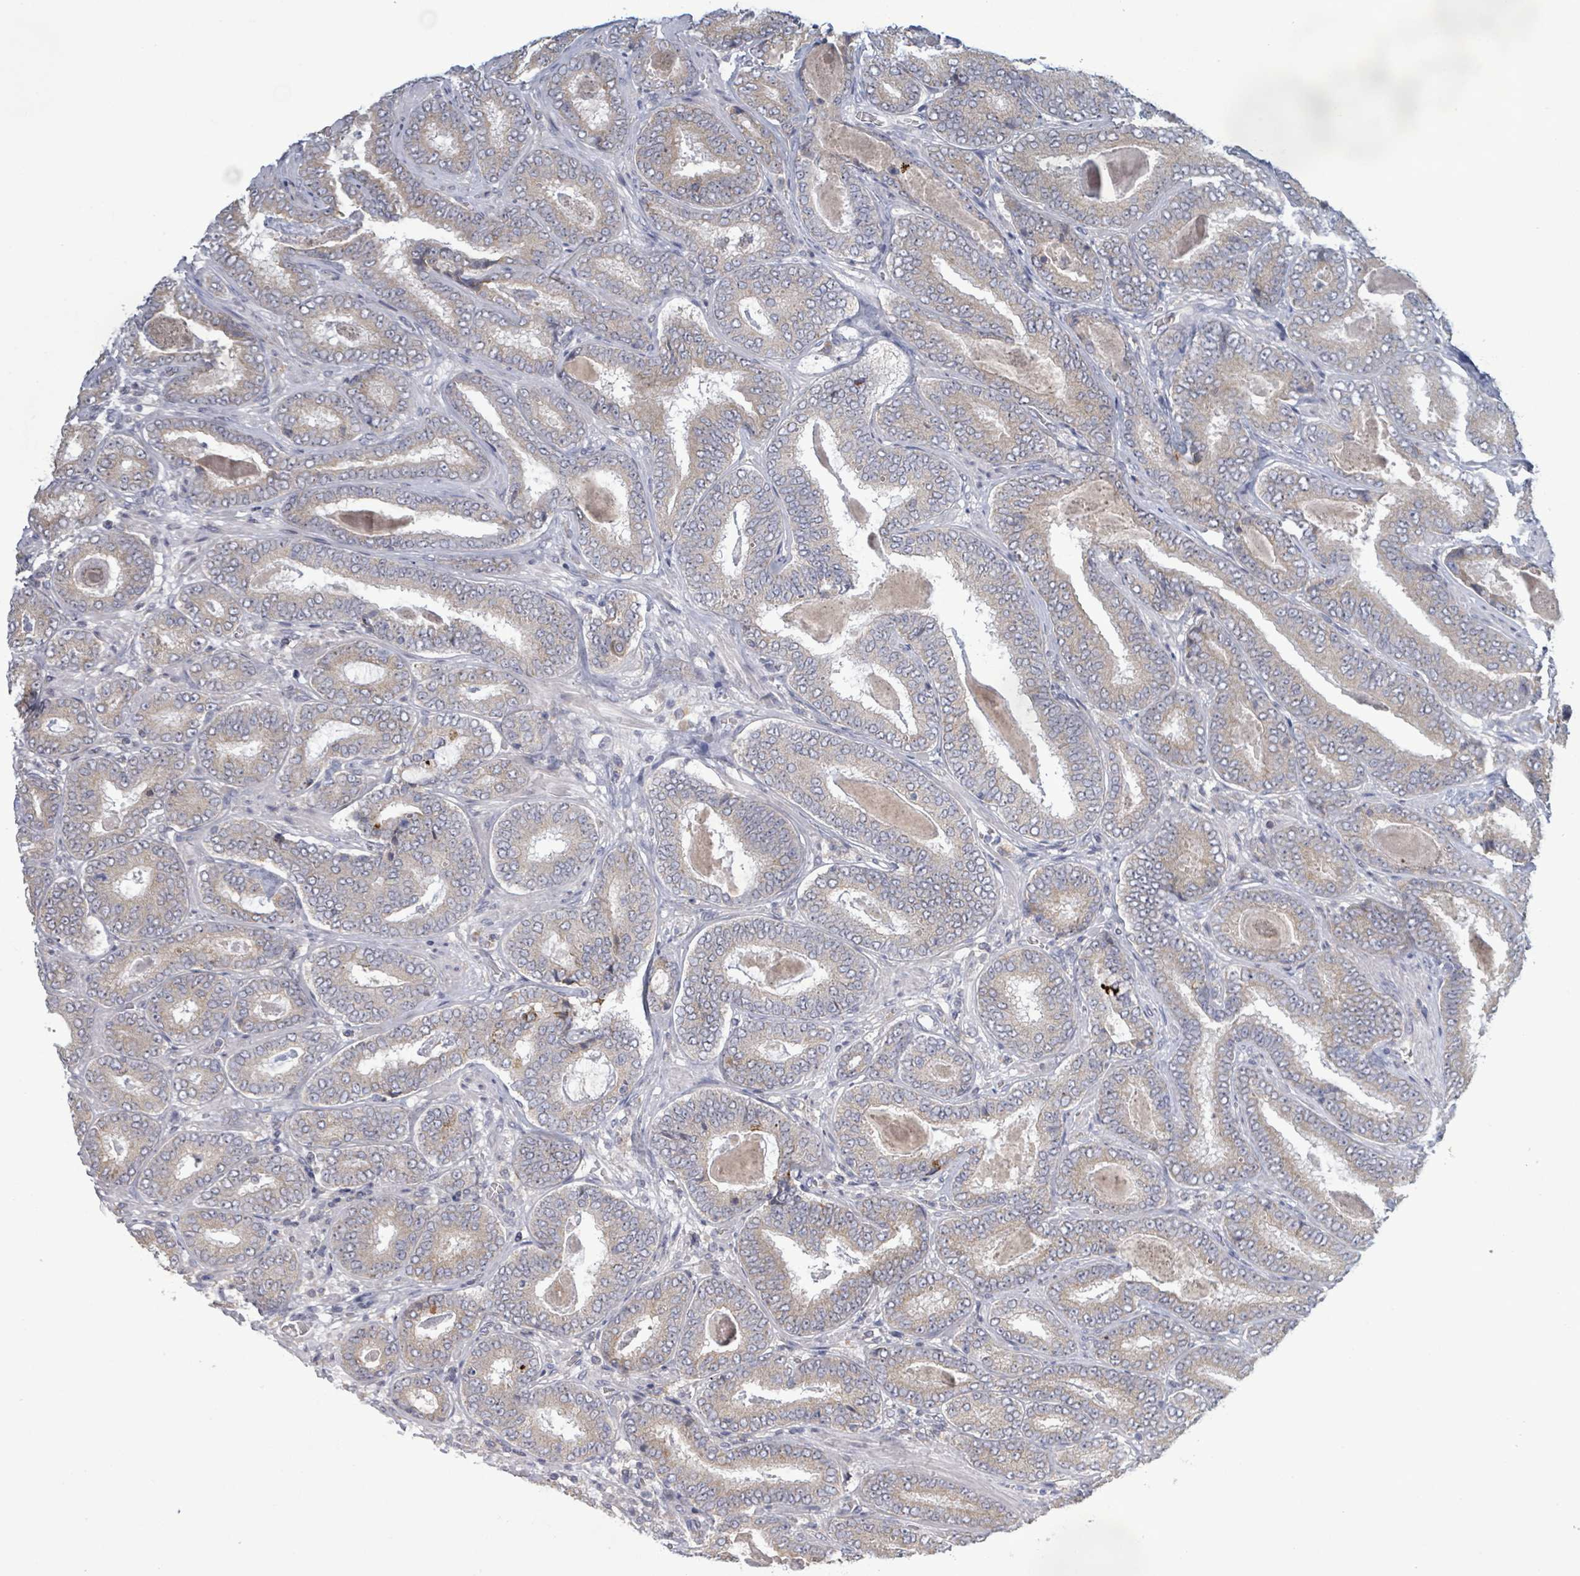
{"staining": {"intensity": "weak", "quantity": ">75%", "location": "cytoplasmic/membranous"}, "tissue": "prostate cancer", "cell_type": "Tumor cells", "image_type": "cancer", "snomed": [{"axis": "morphology", "description": "Adenocarcinoma, High grade"}, {"axis": "topography", "description": "Prostate"}], "caption": "There is low levels of weak cytoplasmic/membranous staining in tumor cells of prostate cancer, as demonstrated by immunohistochemical staining (brown color).", "gene": "ATP13A1", "patient": {"sex": "male", "age": 72}}